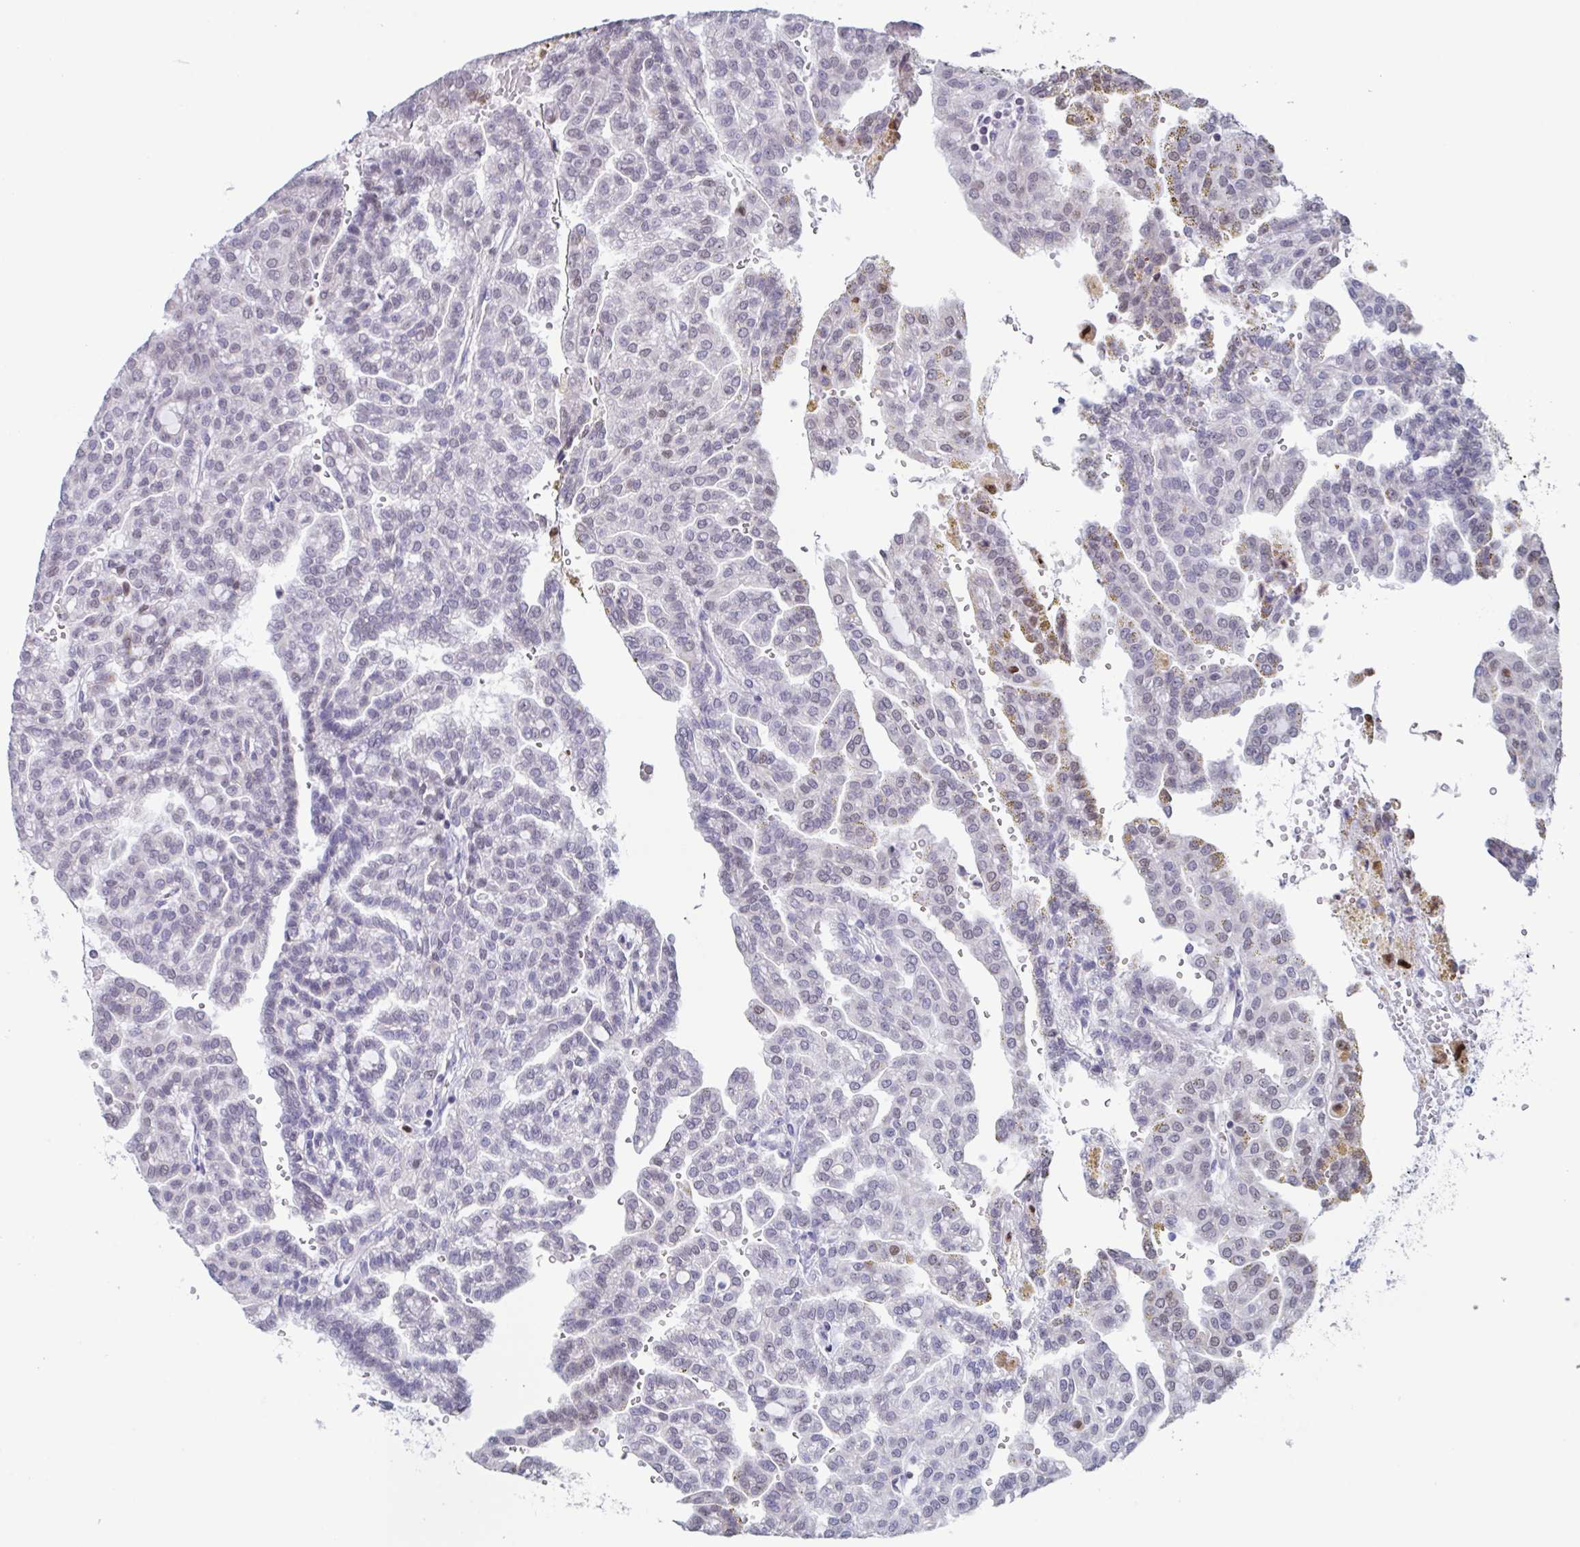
{"staining": {"intensity": "weak", "quantity": "<25%", "location": "nuclear"}, "tissue": "renal cancer", "cell_type": "Tumor cells", "image_type": "cancer", "snomed": [{"axis": "morphology", "description": "Adenocarcinoma, NOS"}, {"axis": "topography", "description": "Kidney"}], "caption": "Photomicrograph shows no protein positivity in tumor cells of adenocarcinoma (renal) tissue.", "gene": "PBOV1", "patient": {"sex": "male", "age": 63}}